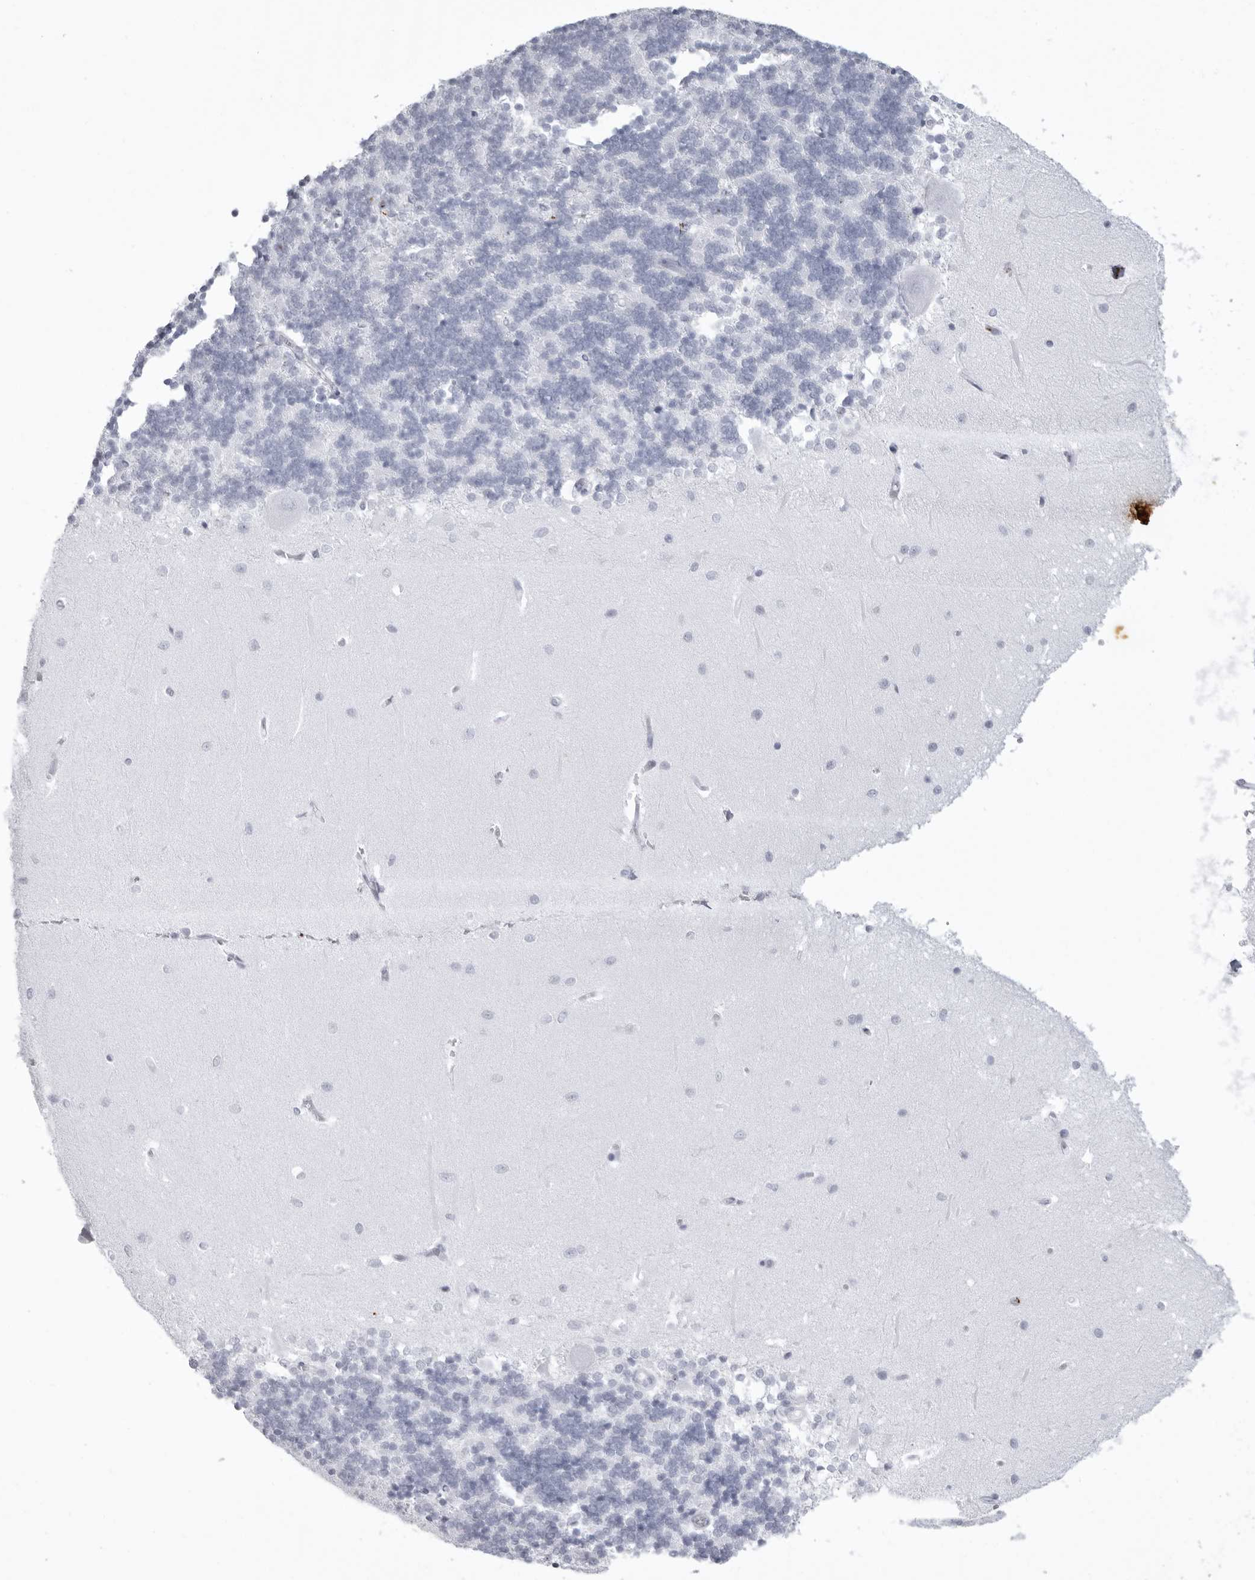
{"staining": {"intensity": "negative", "quantity": "none", "location": "none"}, "tissue": "cerebellum", "cell_type": "Cells in granular layer", "image_type": "normal", "snomed": [{"axis": "morphology", "description": "Normal tissue, NOS"}, {"axis": "topography", "description": "Cerebellum"}], "caption": "Immunohistochemistry (IHC) micrograph of normal human cerebellum stained for a protein (brown), which displays no positivity in cells in granular layer.", "gene": "KLK9", "patient": {"sex": "male", "age": 37}}